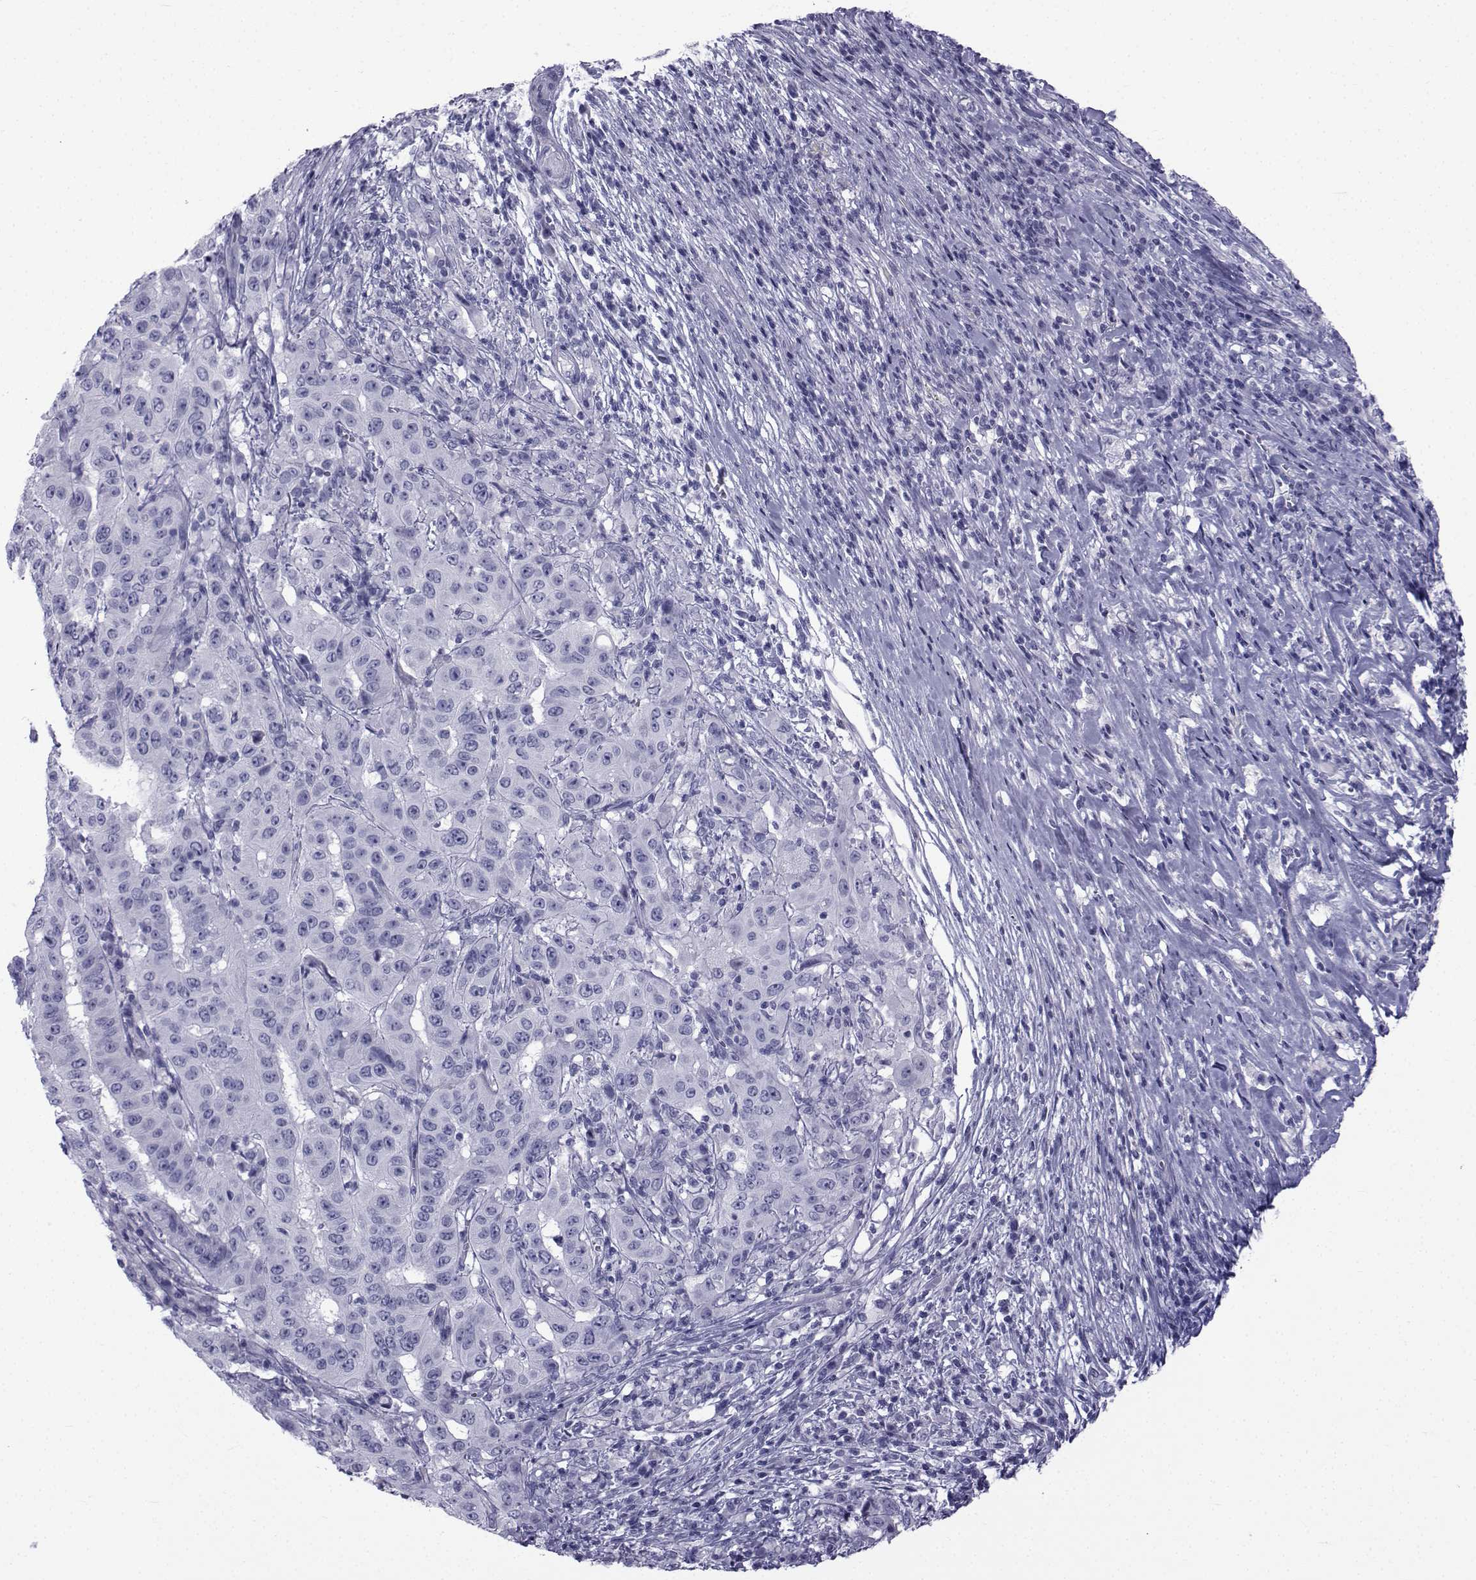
{"staining": {"intensity": "negative", "quantity": "none", "location": "none"}, "tissue": "pancreatic cancer", "cell_type": "Tumor cells", "image_type": "cancer", "snomed": [{"axis": "morphology", "description": "Adenocarcinoma, NOS"}, {"axis": "topography", "description": "Pancreas"}], "caption": "This is an immunohistochemistry (IHC) photomicrograph of human adenocarcinoma (pancreatic). There is no staining in tumor cells.", "gene": "SPANXD", "patient": {"sex": "male", "age": 63}}